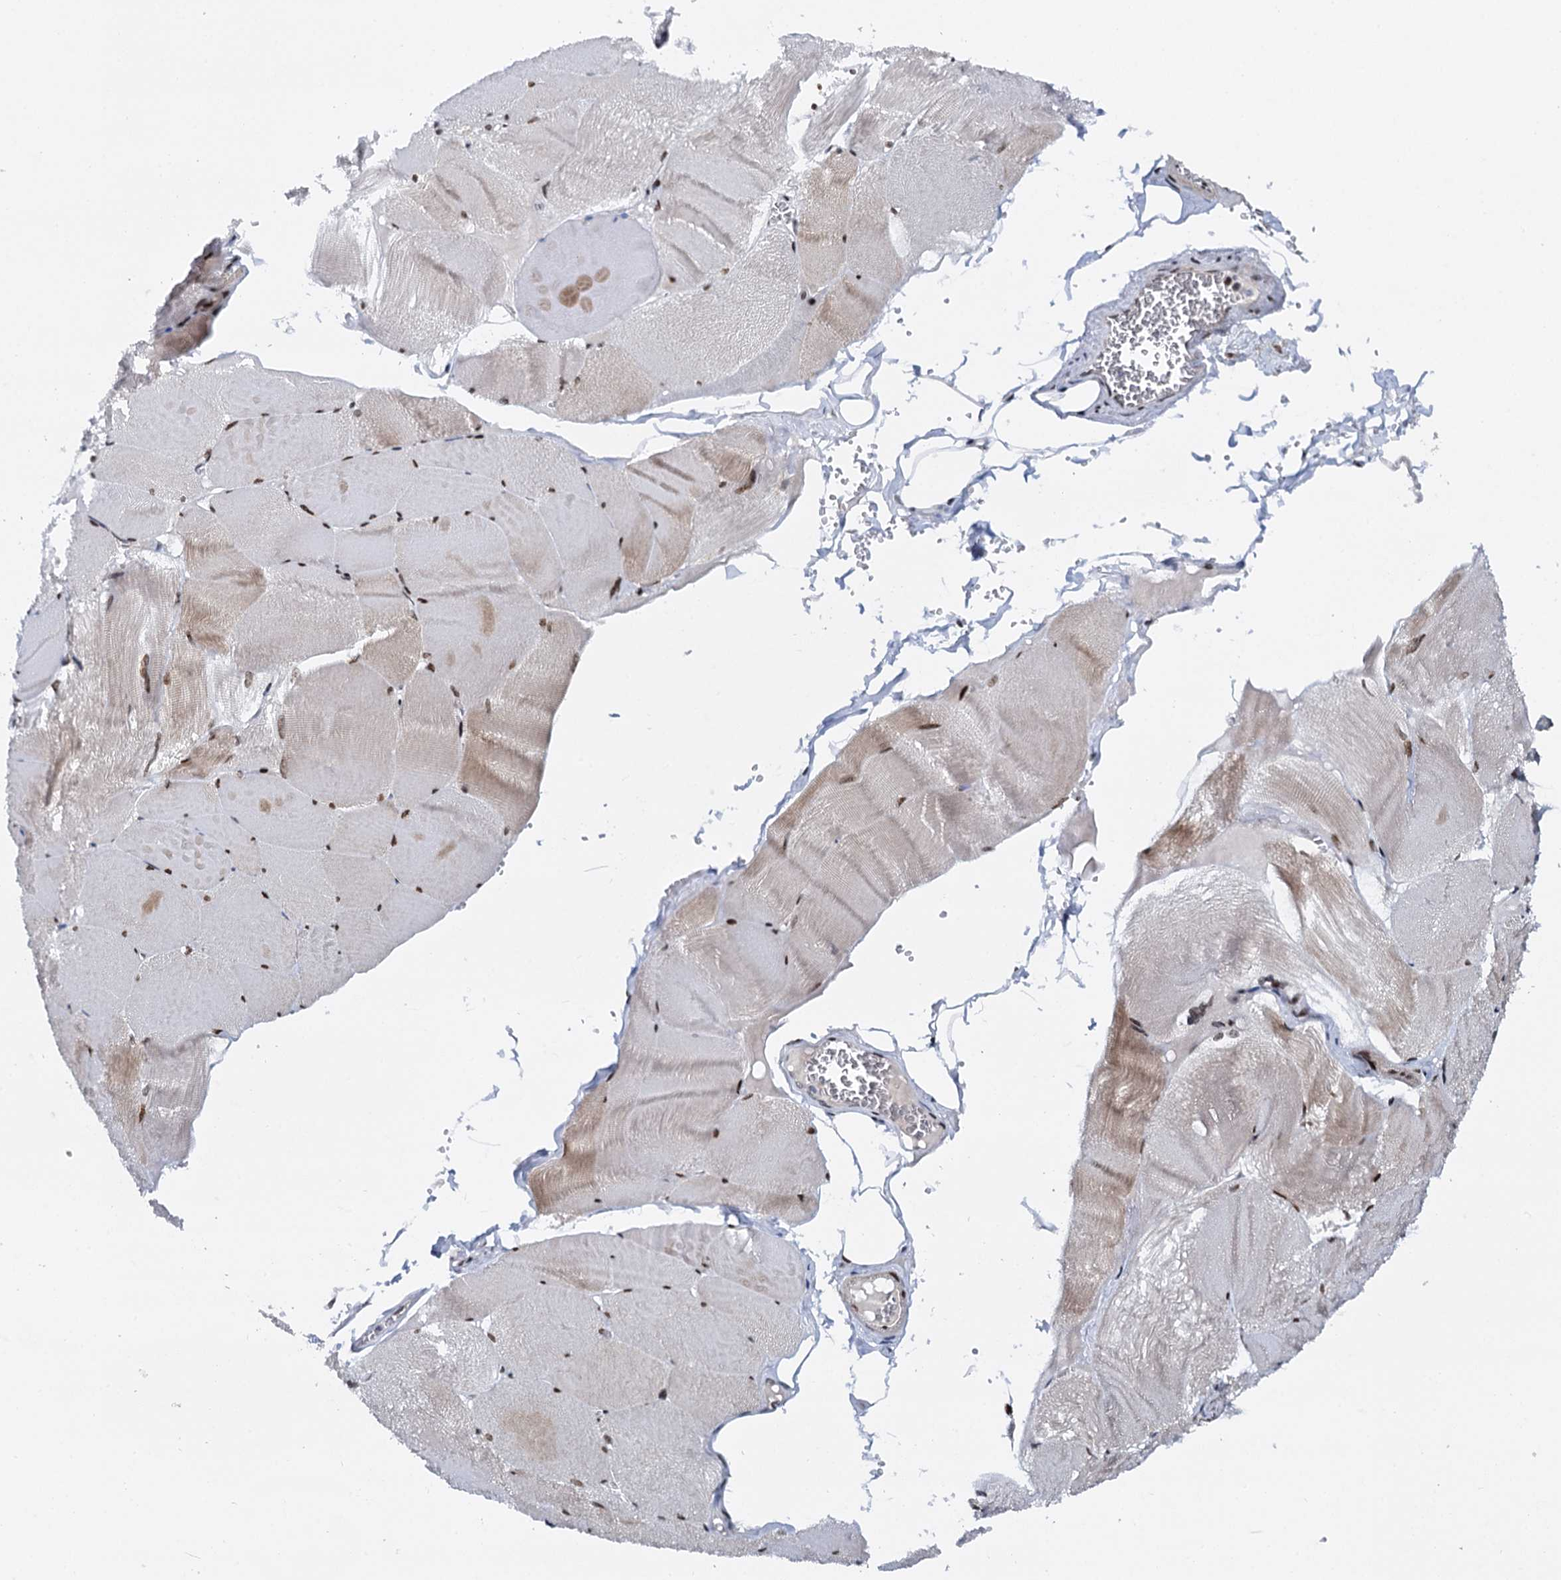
{"staining": {"intensity": "moderate", "quantity": ">75%", "location": "cytoplasmic/membranous,nuclear"}, "tissue": "skeletal muscle", "cell_type": "Myocytes", "image_type": "normal", "snomed": [{"axis": "morphology", "description": "Normal tissue, NOS"}, {"axis": "morphology", "description": "Basal cell carcinoma"}, {"axis": "topography", "description": "Skeletal muscle"}], "caption": "Brown immunohistochemical staining in unremarkable human skeletal muscle exhibits moderate cytoplasmic/membranous,nuclear positivity in about >75% of myocytes. (IHC, brightfield microscopy, high magnification).", "gene": "RUFY2", "patient": {"sex": "female", "age": 64}}